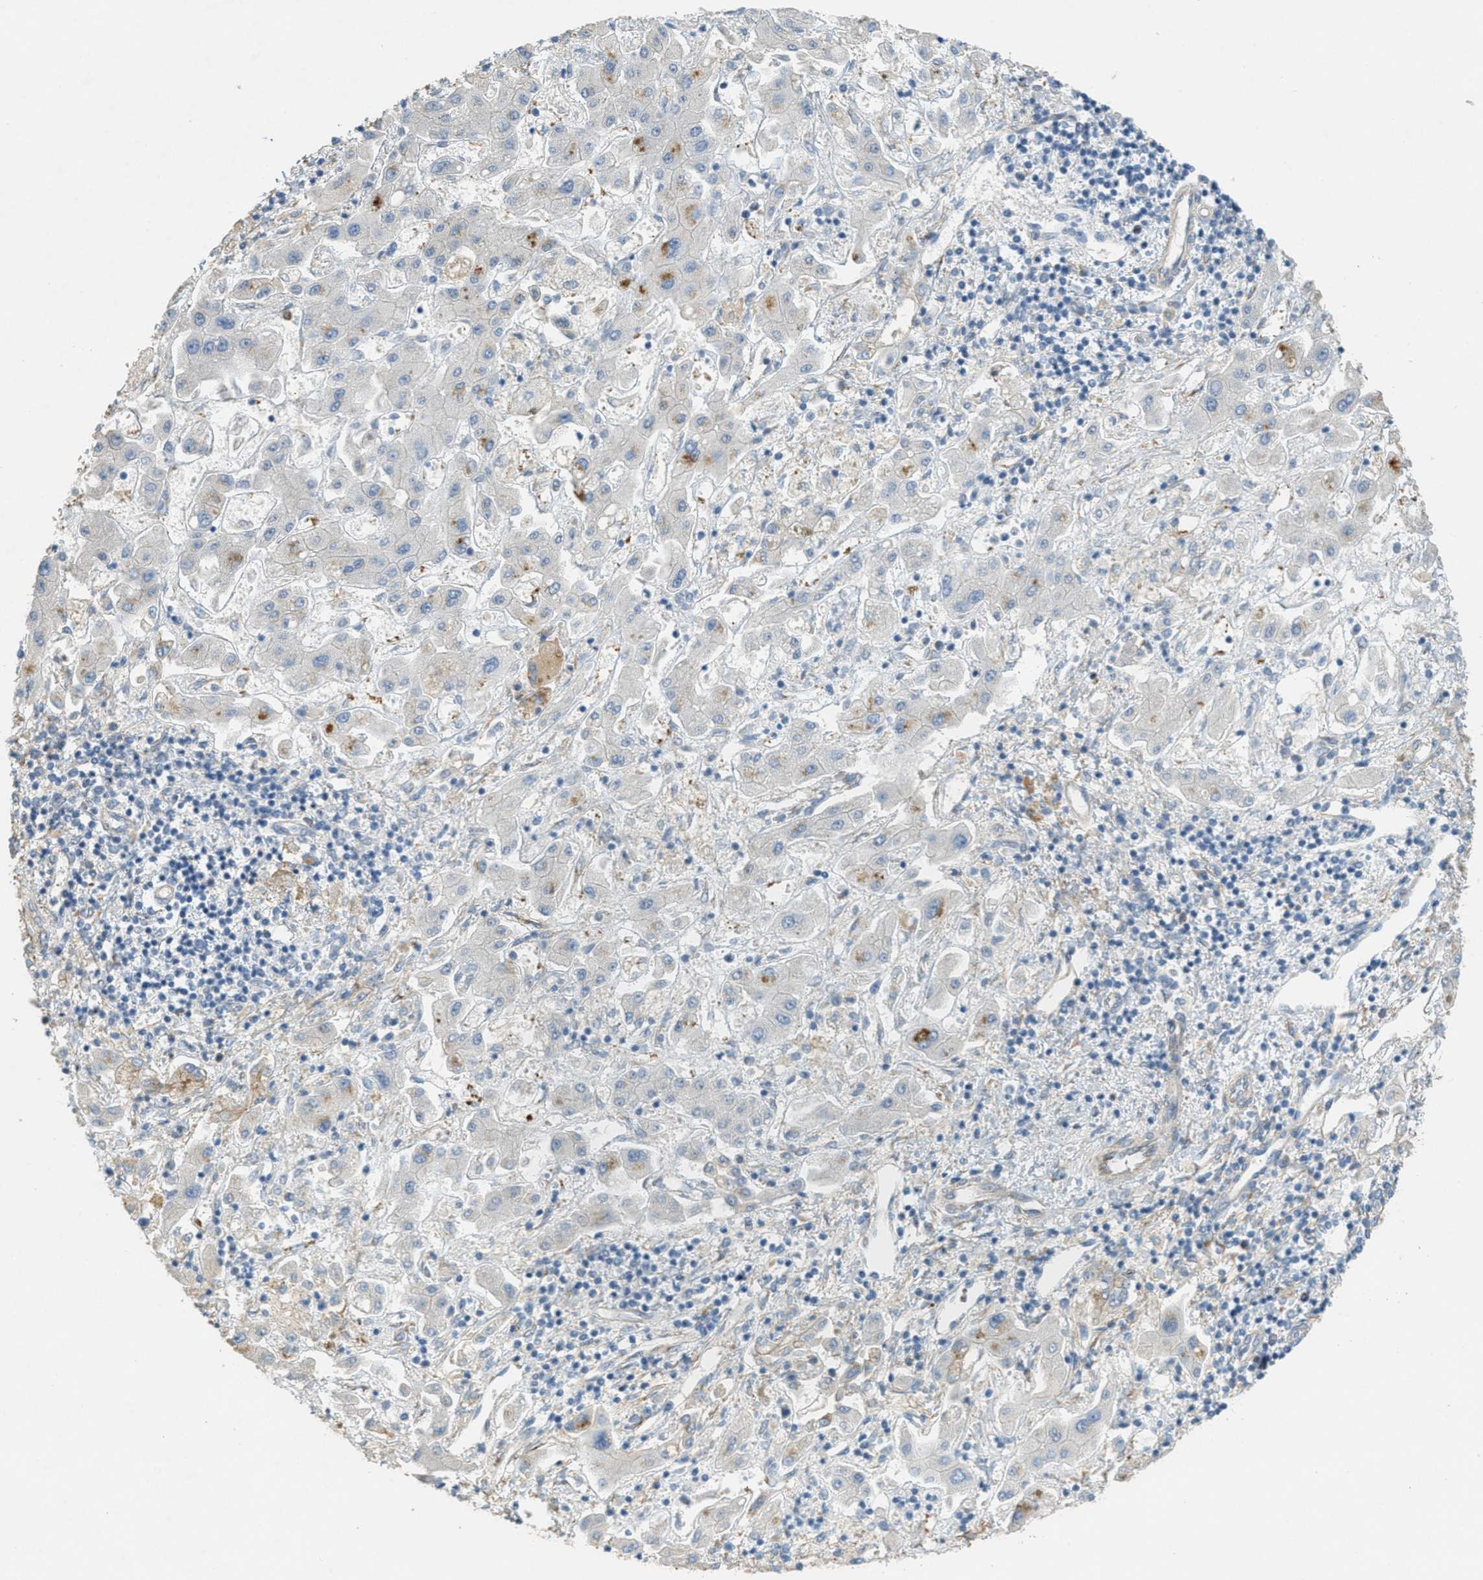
{"staining": {"intensity": "weak", "quantity": "<25%", "location": "cytoplasmic/membranous"}, "tissue": "liver cancer", "cell_type": "Tumor cells", "image_type": "cancer", "snomed": [{"axis": "morphology", "description": "Cholangiocarcinoma"}, {"axis": "topography", "description": "Liver"}], "caption": "Tumor cells are negative for brown protein staining in liver cancer (cholangiocarcinoma).", "gene": "ADCY5", "patient": {"sex": "male", "age": 50}}